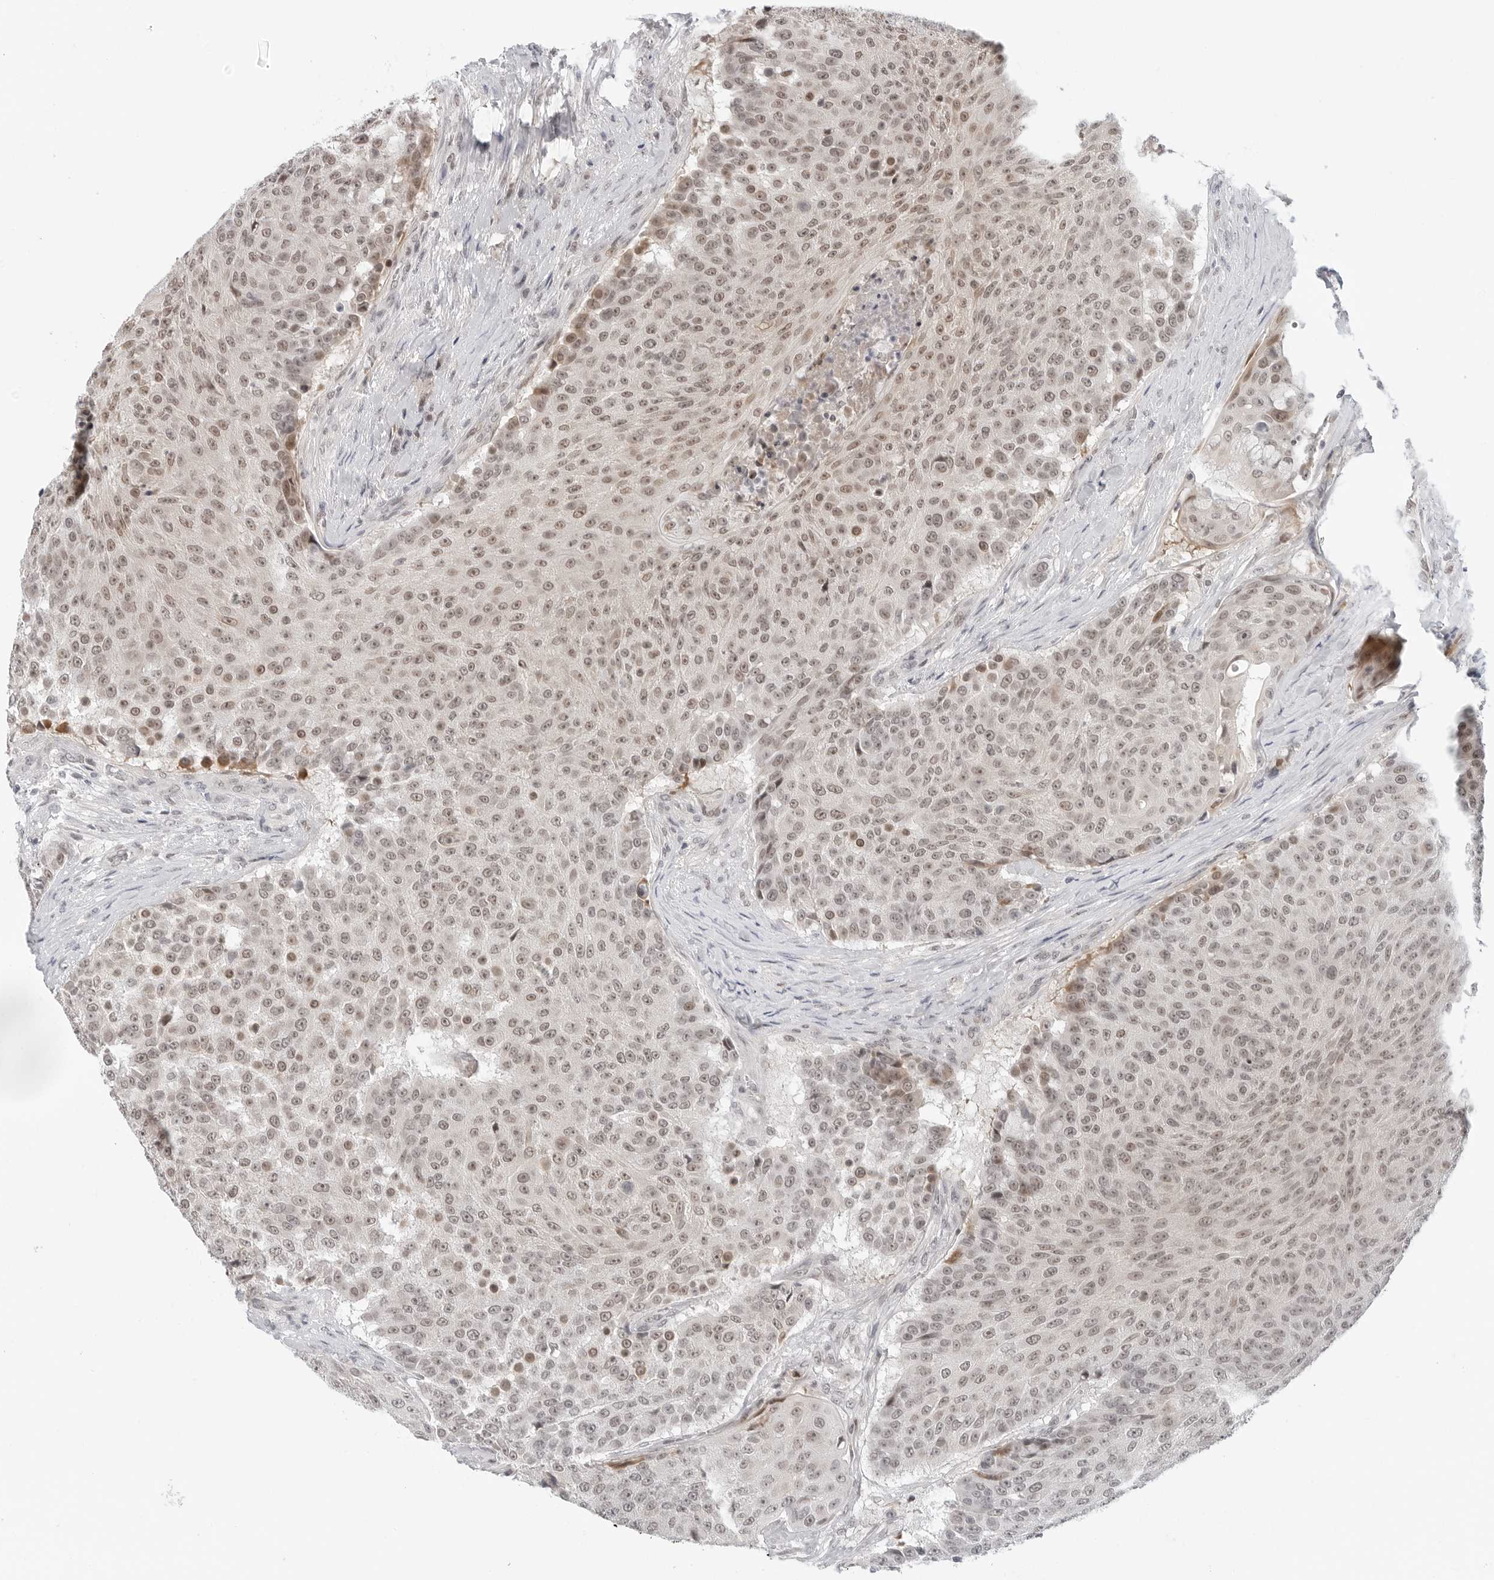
{"staining": {"intensity": "weak", "quantity": "25%-75%", "location": "nuclear"}, "tissue": "urothelial cancer", "cell_type": "Tumor cells", "image_type": "cancer", "snomed": [{"axis": "morphology", "description": "Urothelial carcinoma, High grade"}, {"axis": "topography", "description": "Urinary bladder"}], "caption": "High-power microscopy captured an immunohistochemistry photomicrograph of urothelial cancer, revealing weak nuclear positivity in approximately 25%-75% of tumor cells.", "gene": "TSEN2", "patient": {"sex": "female", "age": 63}}